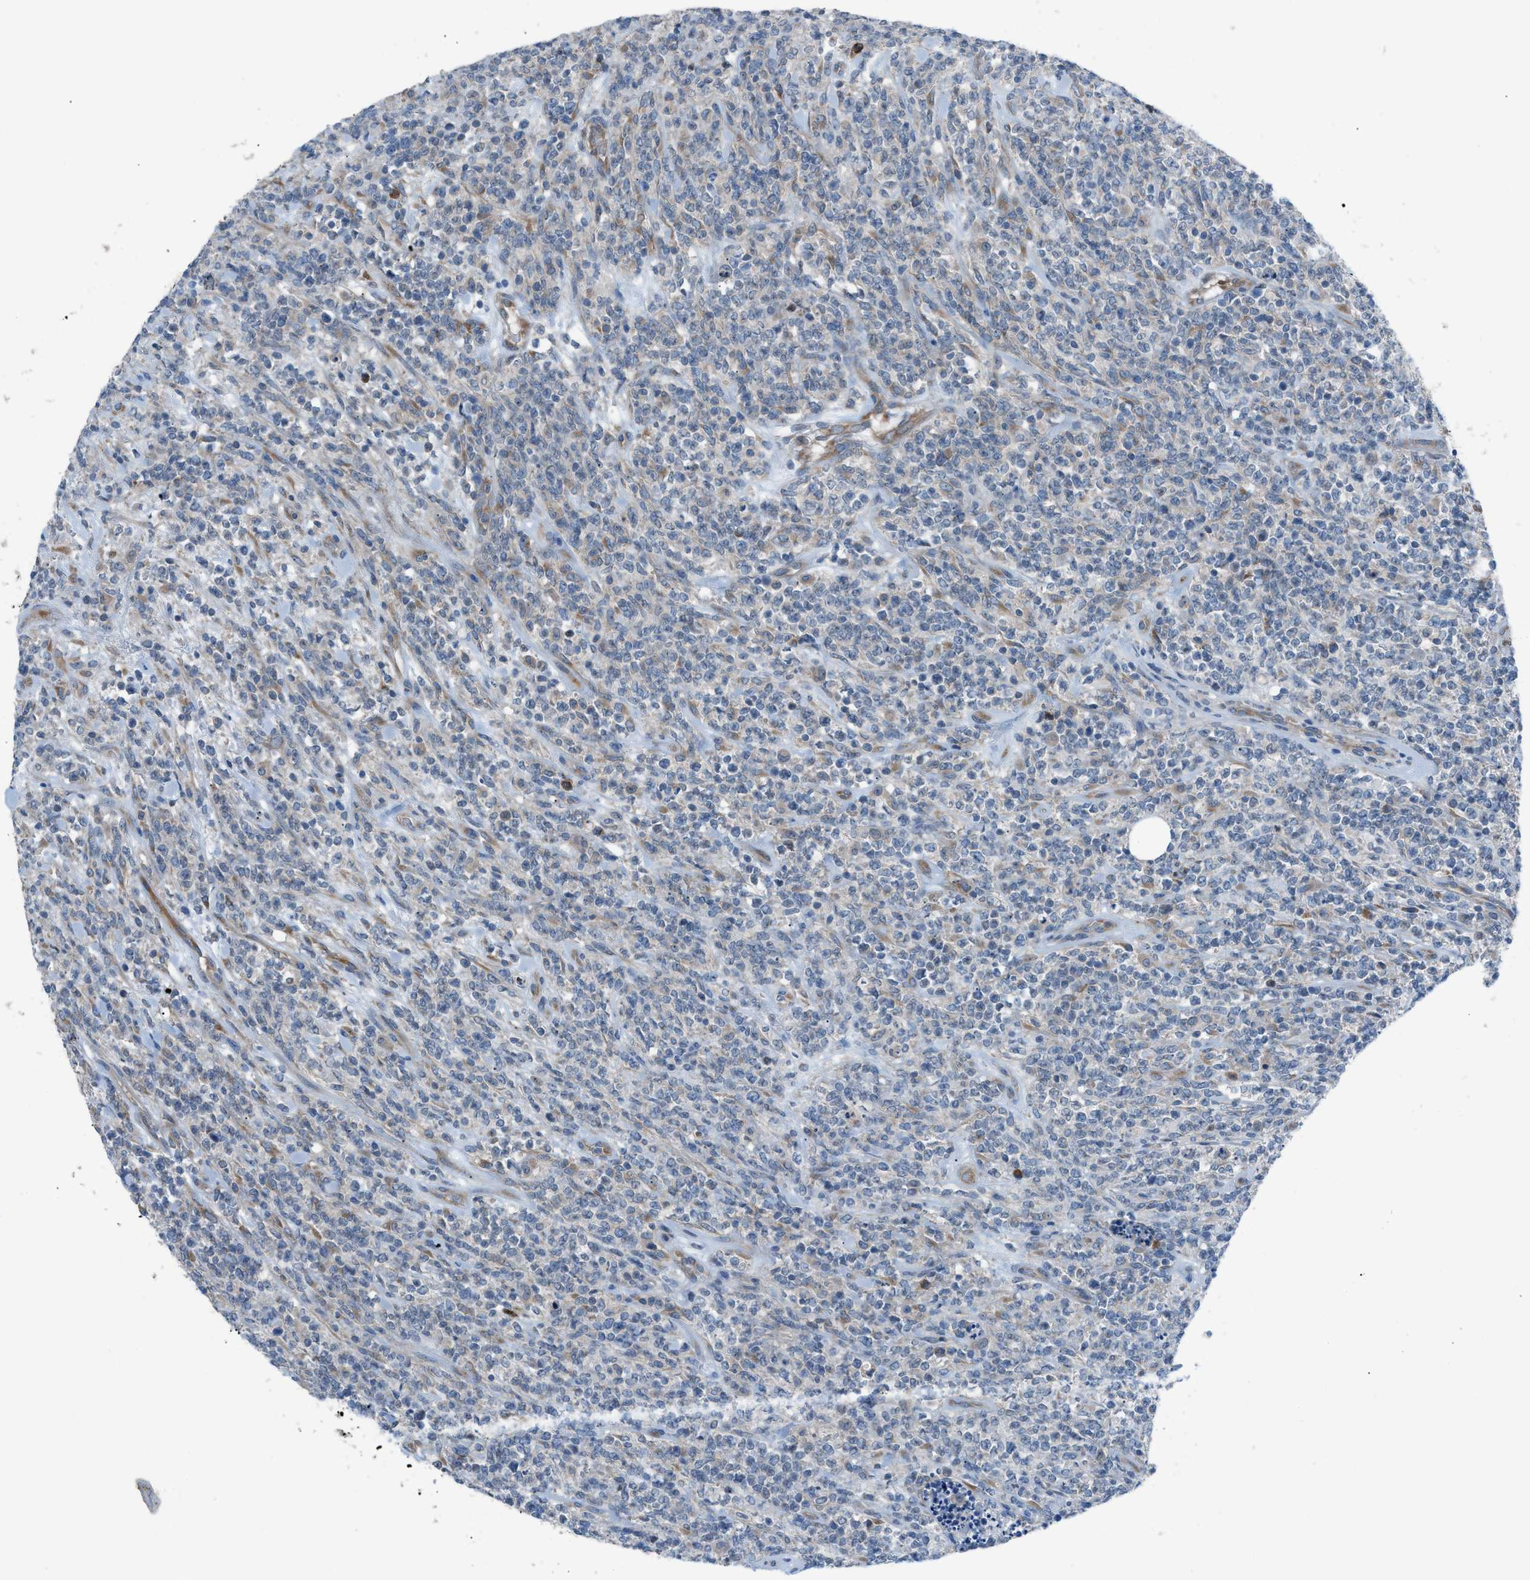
{"staining": {"intensity": "negative", "quantity": "none", "location": "none"}, "tissue": "lymphoma", "cell_type": "Tumor cells", "image_type": "cancer", "snomed": [{"axis": "morphology", "description": "Malignant lymphoma, non-Hodgkin's type, High grade"}, {"axis": "topography", "description": "Soft tissue"}], "caption": "There is no significant staining in tumor cells of lymphoma. (Brightfield microscopy of DAB (3,3'-diaminobenzidine) IHC at high magnification).", "gene": "HEG1", "patient": {"sex": "male", "age": 18}}